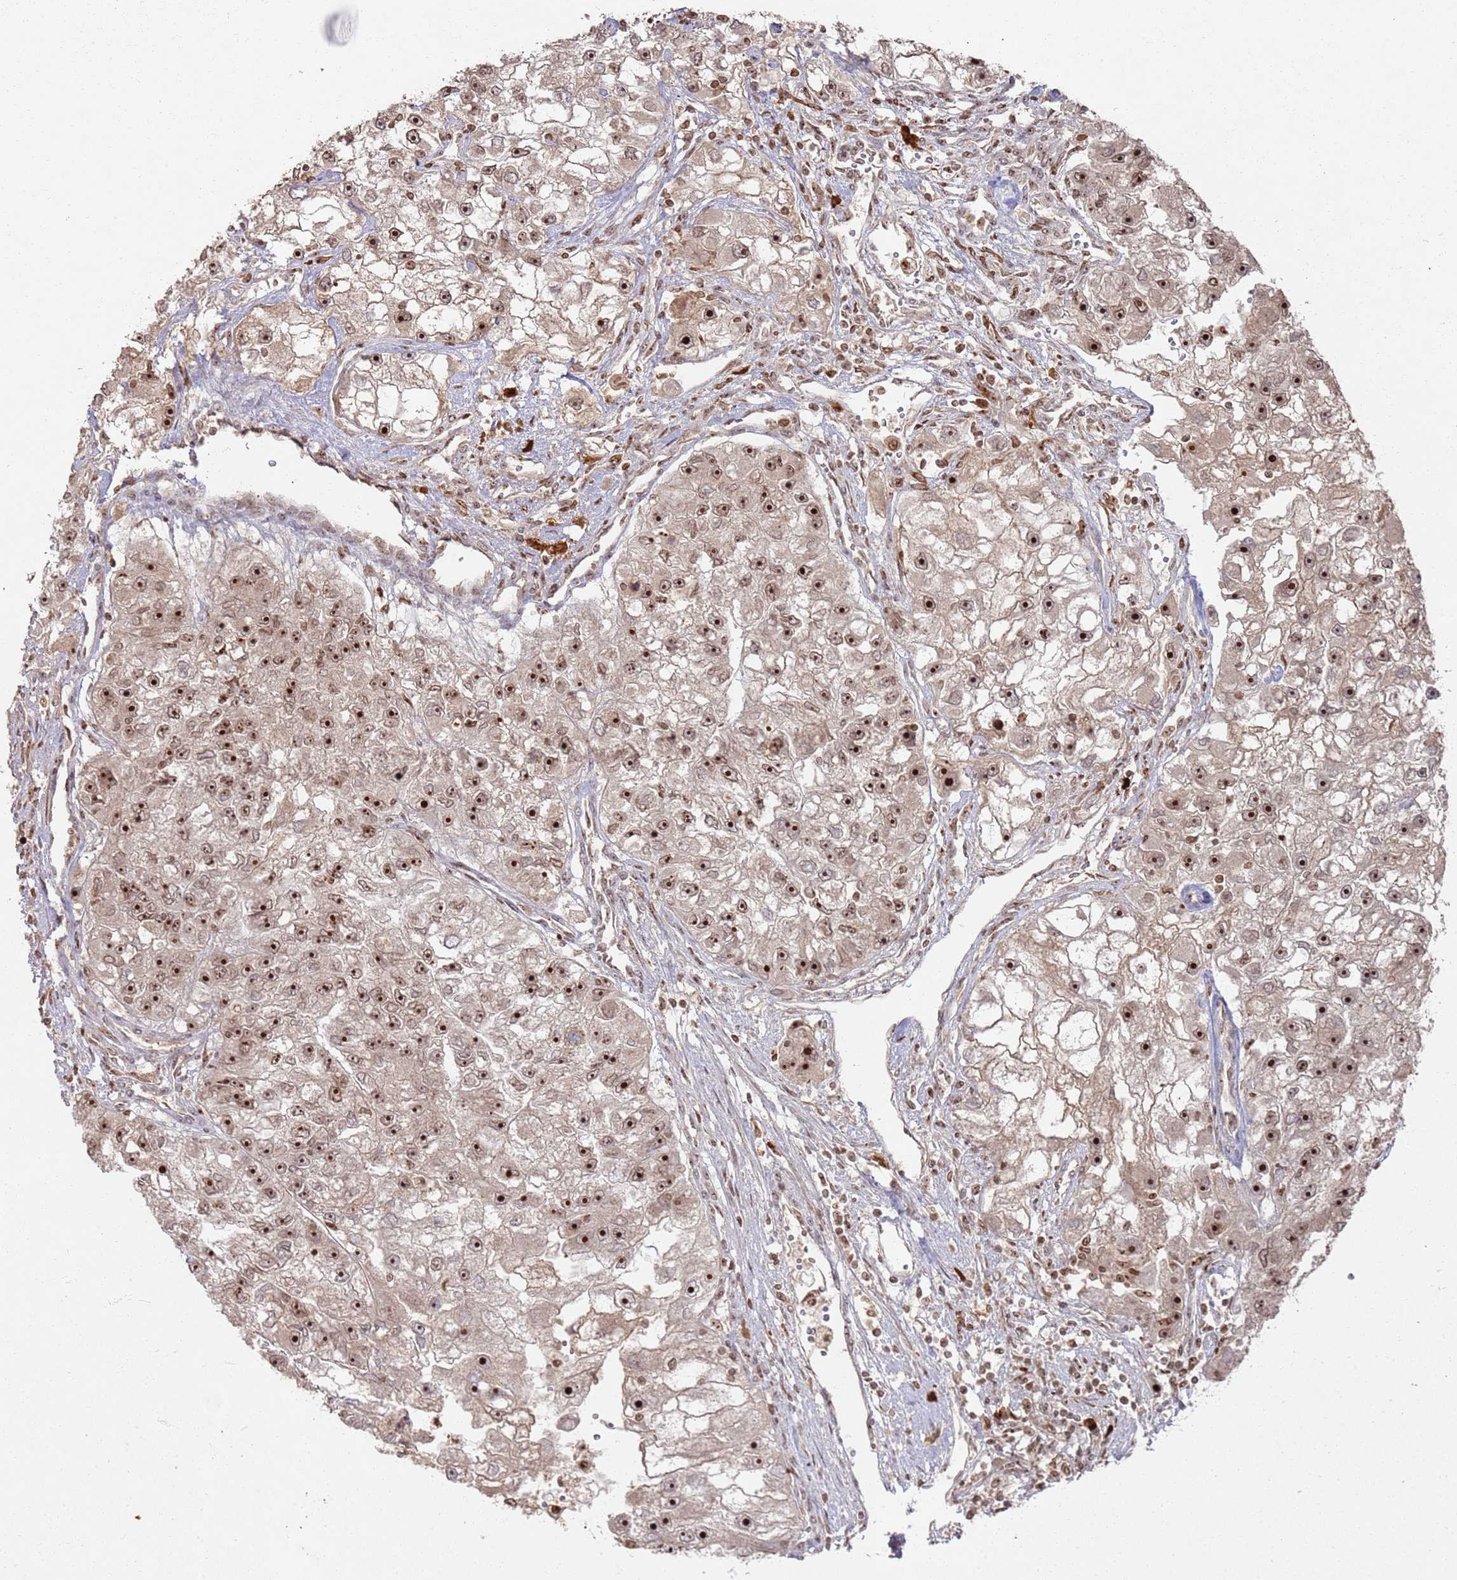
{"staining": {"intensity": "strong", "quantity": ">75%", "location": "nuclear"}, "tissue": "renal cancer", "cell_type": "Tumor cells", "image_type": "cancer", "snomed": [{"axis": "morphology", "description": "Adenocarcinoma, NOS"}, {"axis": "topography", "description": "Kidney"}], "caption": "Immunohistochemistry staining of renal adenocarcinoma, which displays high levels of strong nuclear staining in about >75% of tumor cells indicating strong nuclear protein staining. The staining was performed using DAB (3,3'-diaminobenzidine) (brown) for protein detection and nuclei were counterstained in hematoxylin (blue).", "gene": "UTP11", "patient": {"sex": "male", "age": 63}}